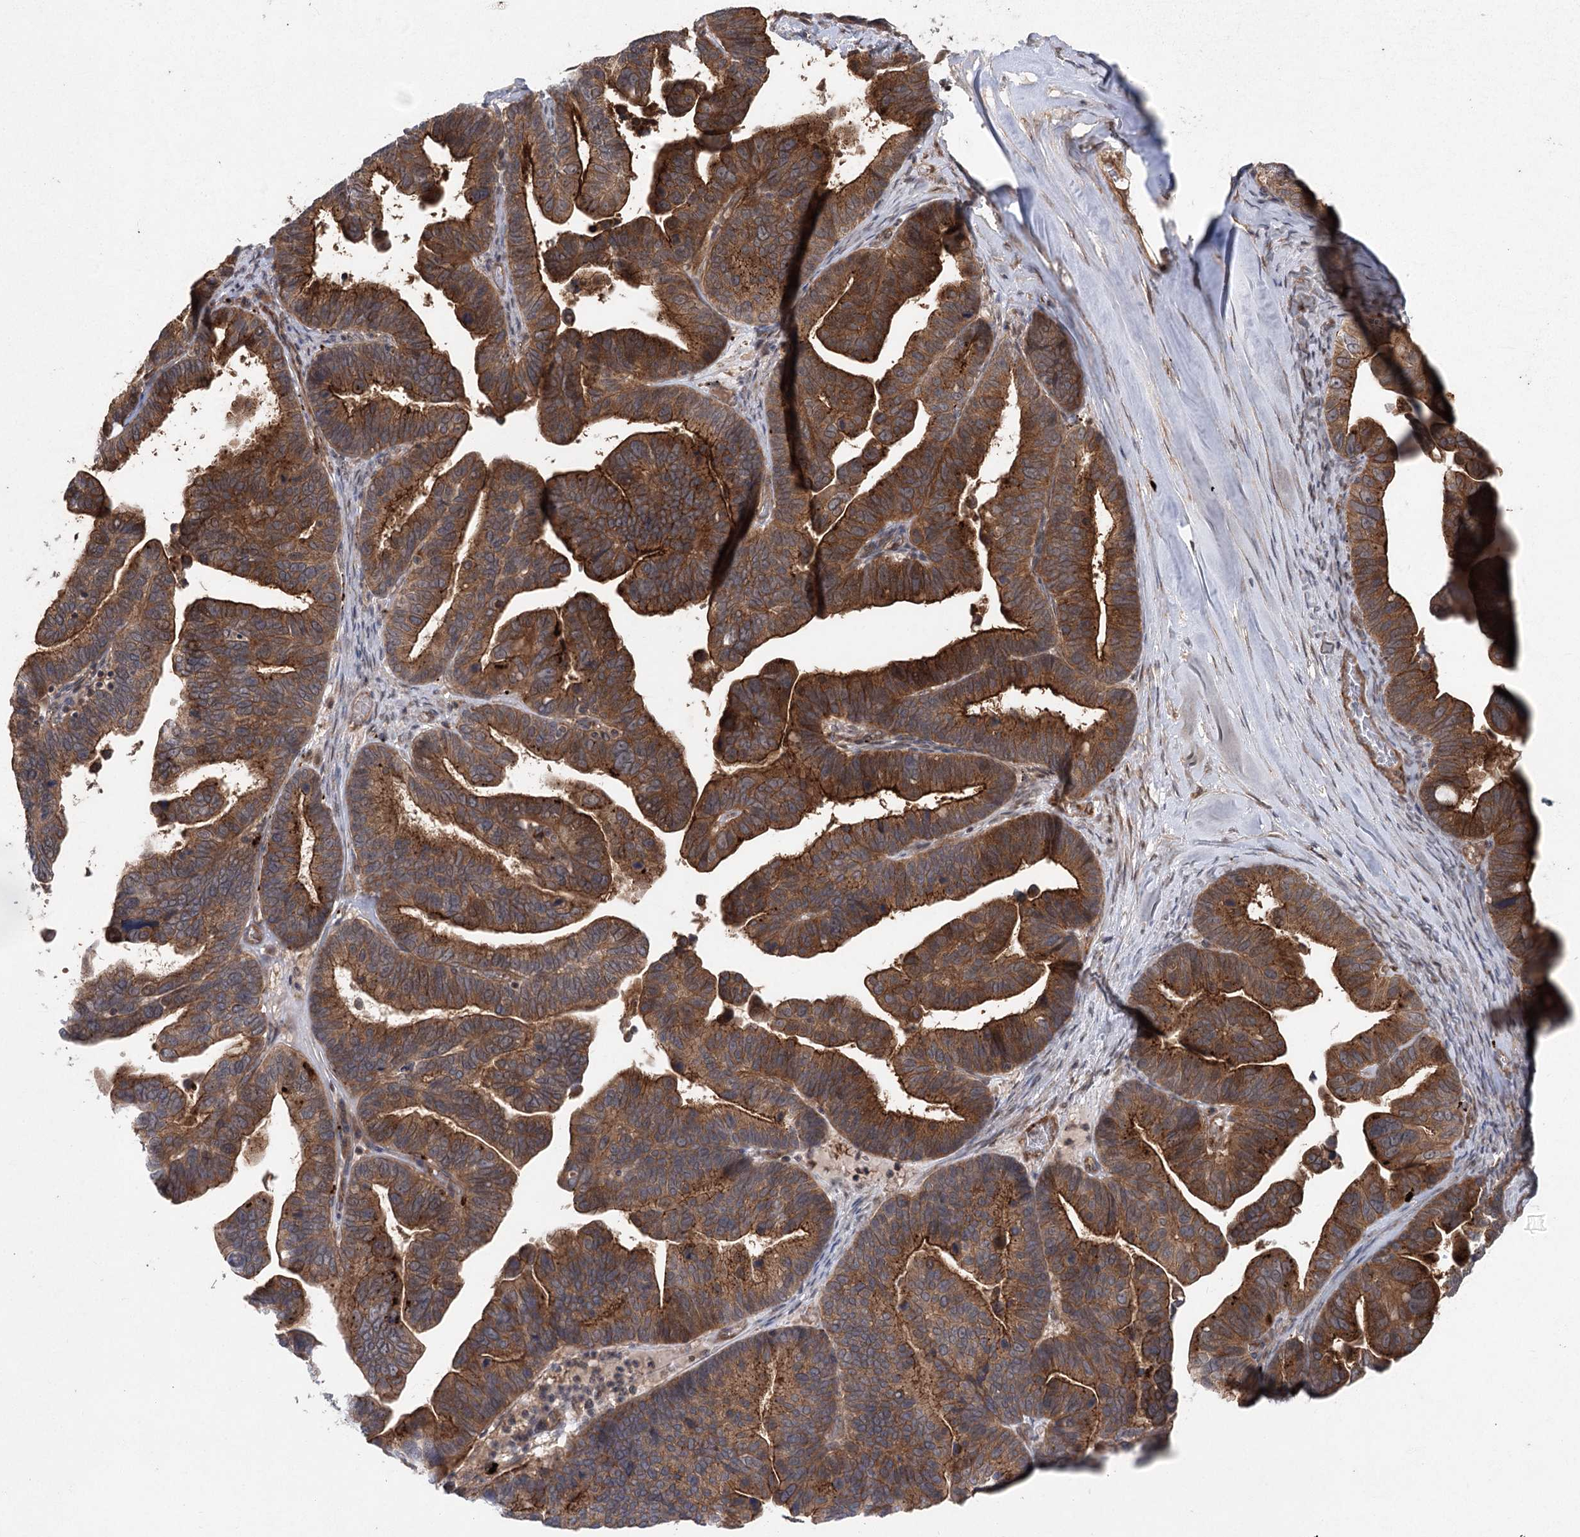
{"staining": {"intensity": "strong", "quantity": ">75%", "location": "cytoplasmic/membranous"}, "tissue": "ovarian cancer", "cell_type": "Tumor cells", "image_type": "cancer", "snomed": [{"axis": "morphology", "description": "Cystadenocarcinoma, serous, NOS"}, {"axis": "topography", "description": "Ovary"}], "caption": "Protein expression by immunohistochemistry (IHC) exhibits strong cytoplasmic/membranous positivity in about >75% of tumor cells in ovarian cancer (serous cystadenocarcinoma). The staining was performed using DAB (3,3'-diaminobenzidine) to visualize the protein expression in brown, while the nuclei were stained in blue with hematoxylin (Magnification: 20x).", "gene": "METTL24", "patient": {"sex": "female", "age": 56}}